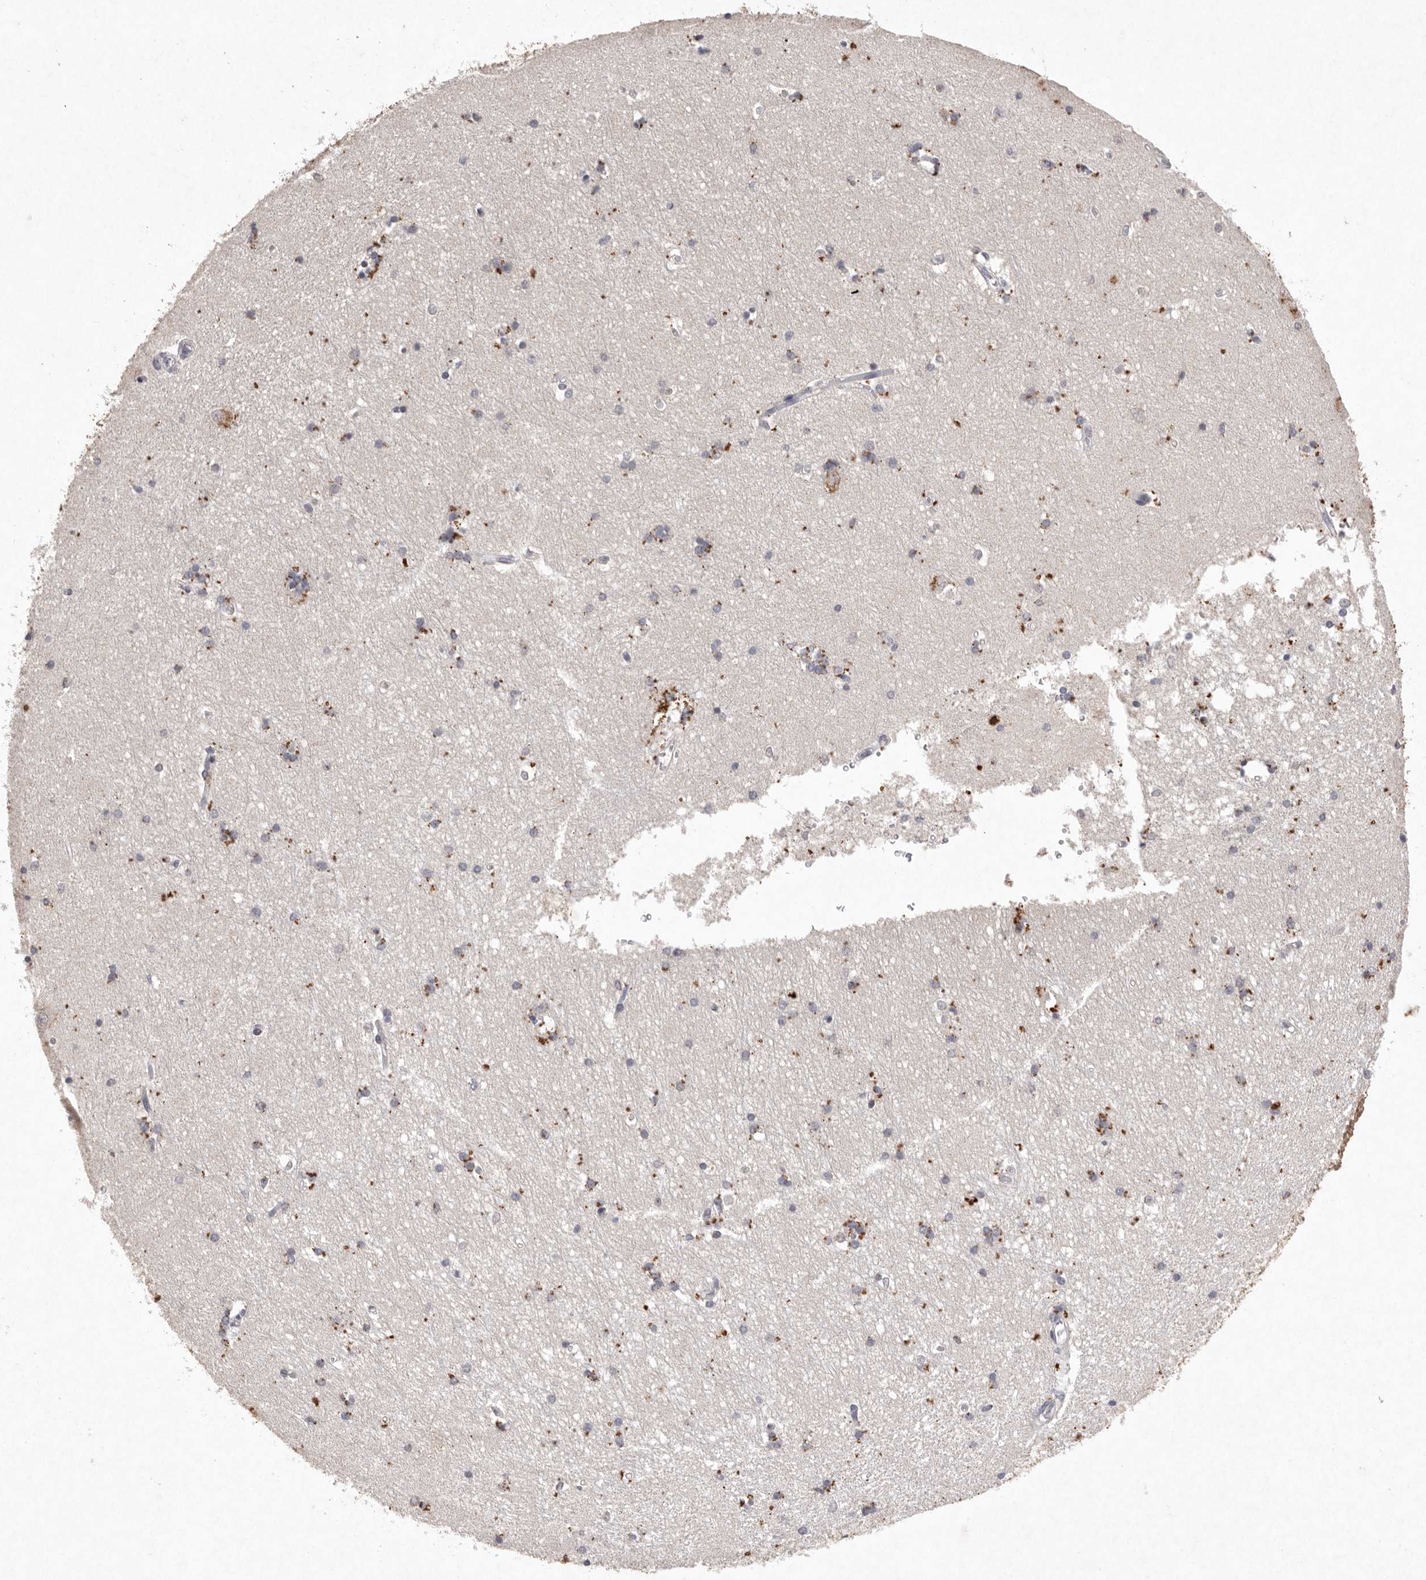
{"staining": {"intensity": "moderate", "quantity": "25%-75%", "location": "cytoplasmic/membranous"}, "tissue": "hippocampus", "cell_type": "Glial cells", "image_type": "normal", "snomed": [{"axis": "morphology", "description": "Normal tissue, NOS"}, {"axis": "topography", "description": "Hippocampus"}], "caption": "Protein staining of benign hippocampus shows moderate cytoplasmic/membranous expression in approximately 25%-75% of glial cells.", "gene": "APLNR", "patient": {"sex": "male", "age": 45}}